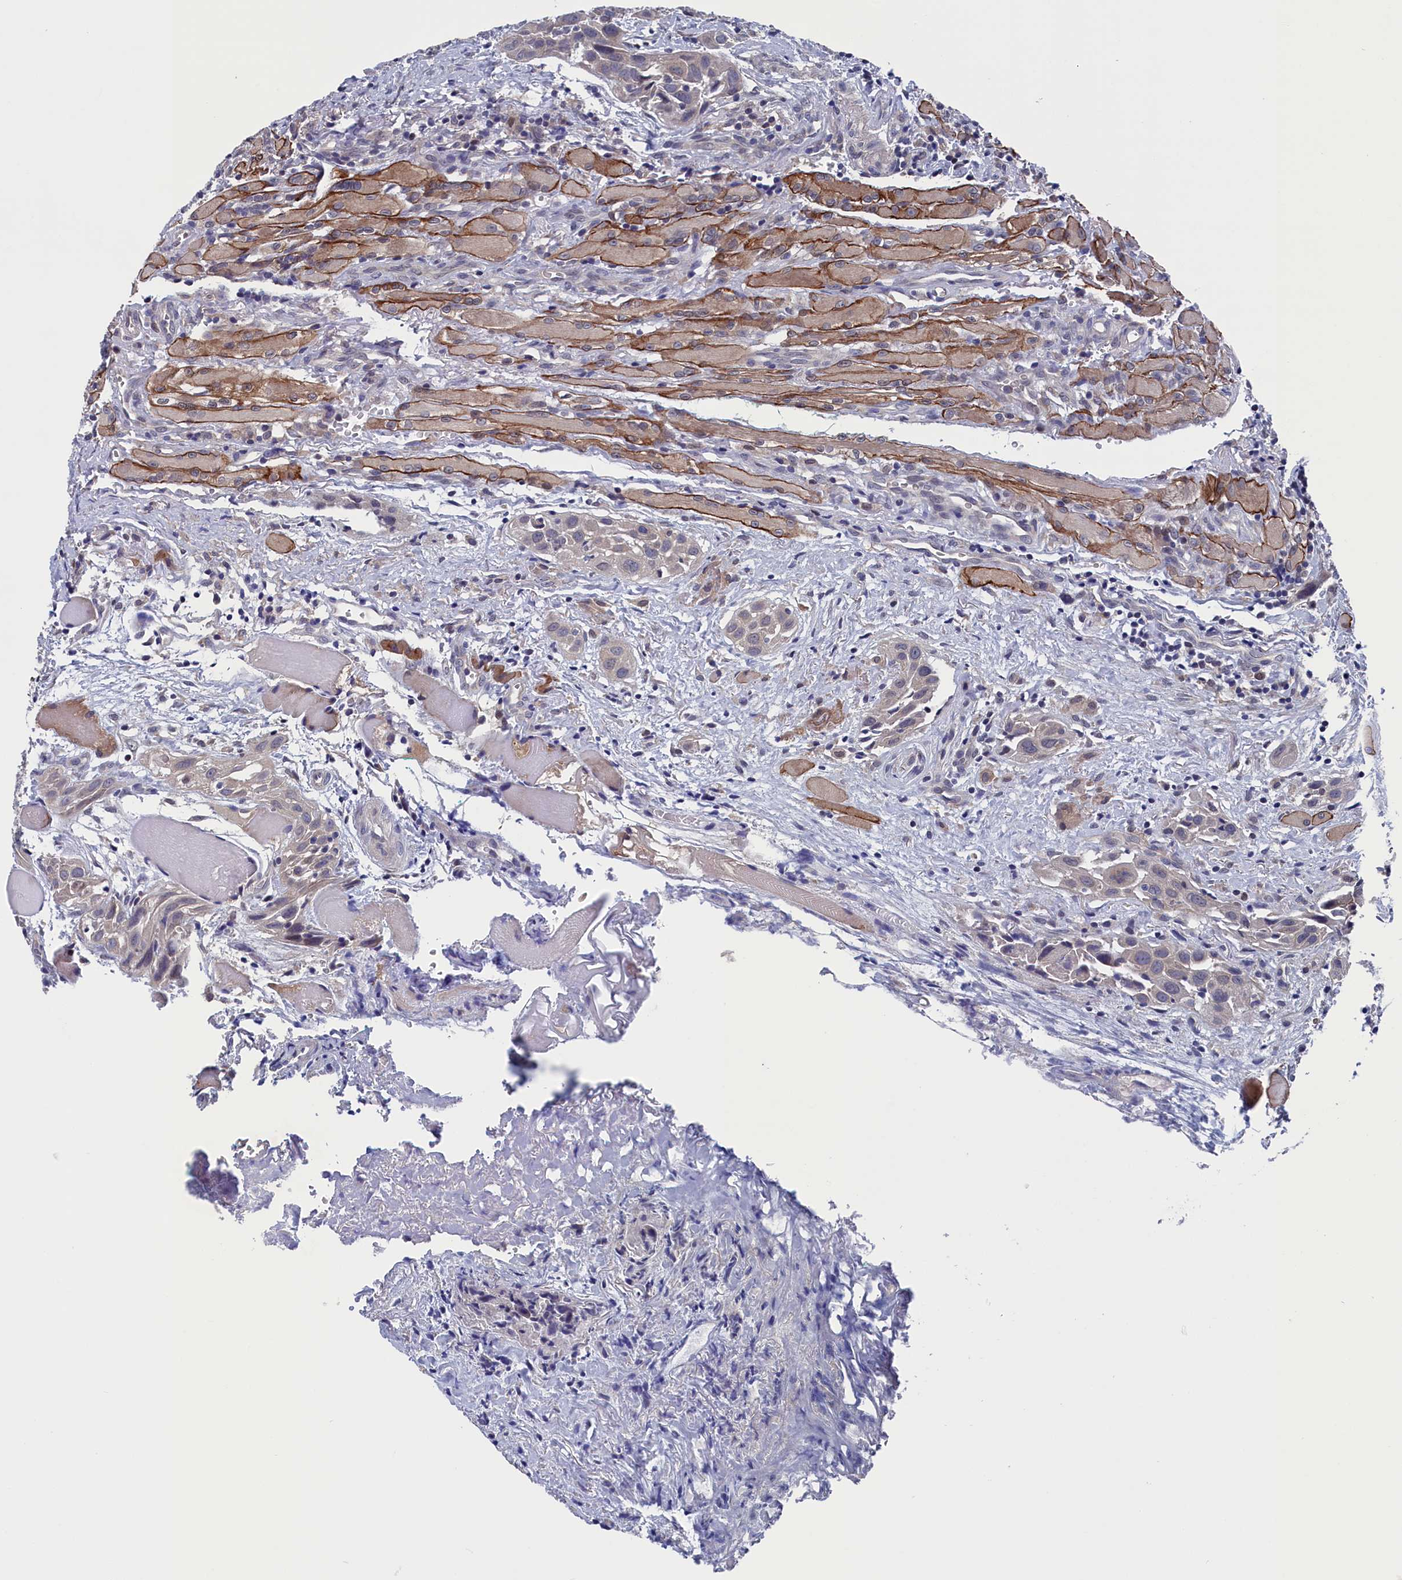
{"staining": {"intensity": "weak", "quantity": "25%-75%", "location": "cytoplasmic/membranous"}, "tissue": "head and neck cancer", "cell_type": "Tumor cells", "image_type": "cancer", "snomed": [{"axis": "morphology", "description": "Squamous cell carcinoma, NOS"}, {"axis": "topography", "description": "Oral tissue"}, {"axis": "topography", "description": "Head-Neck"}], "caption": "This photomicrograph displays squamous cell carcinoma (head and neck) stained with IHC to label a protein in brown. The cytoplasmic/membranous of tumor cells show weak positivity for the protein. Nuclei are counter-stained blue.", "gene": "SPATA13", "patient": {"sex": "female", "age": 50}}